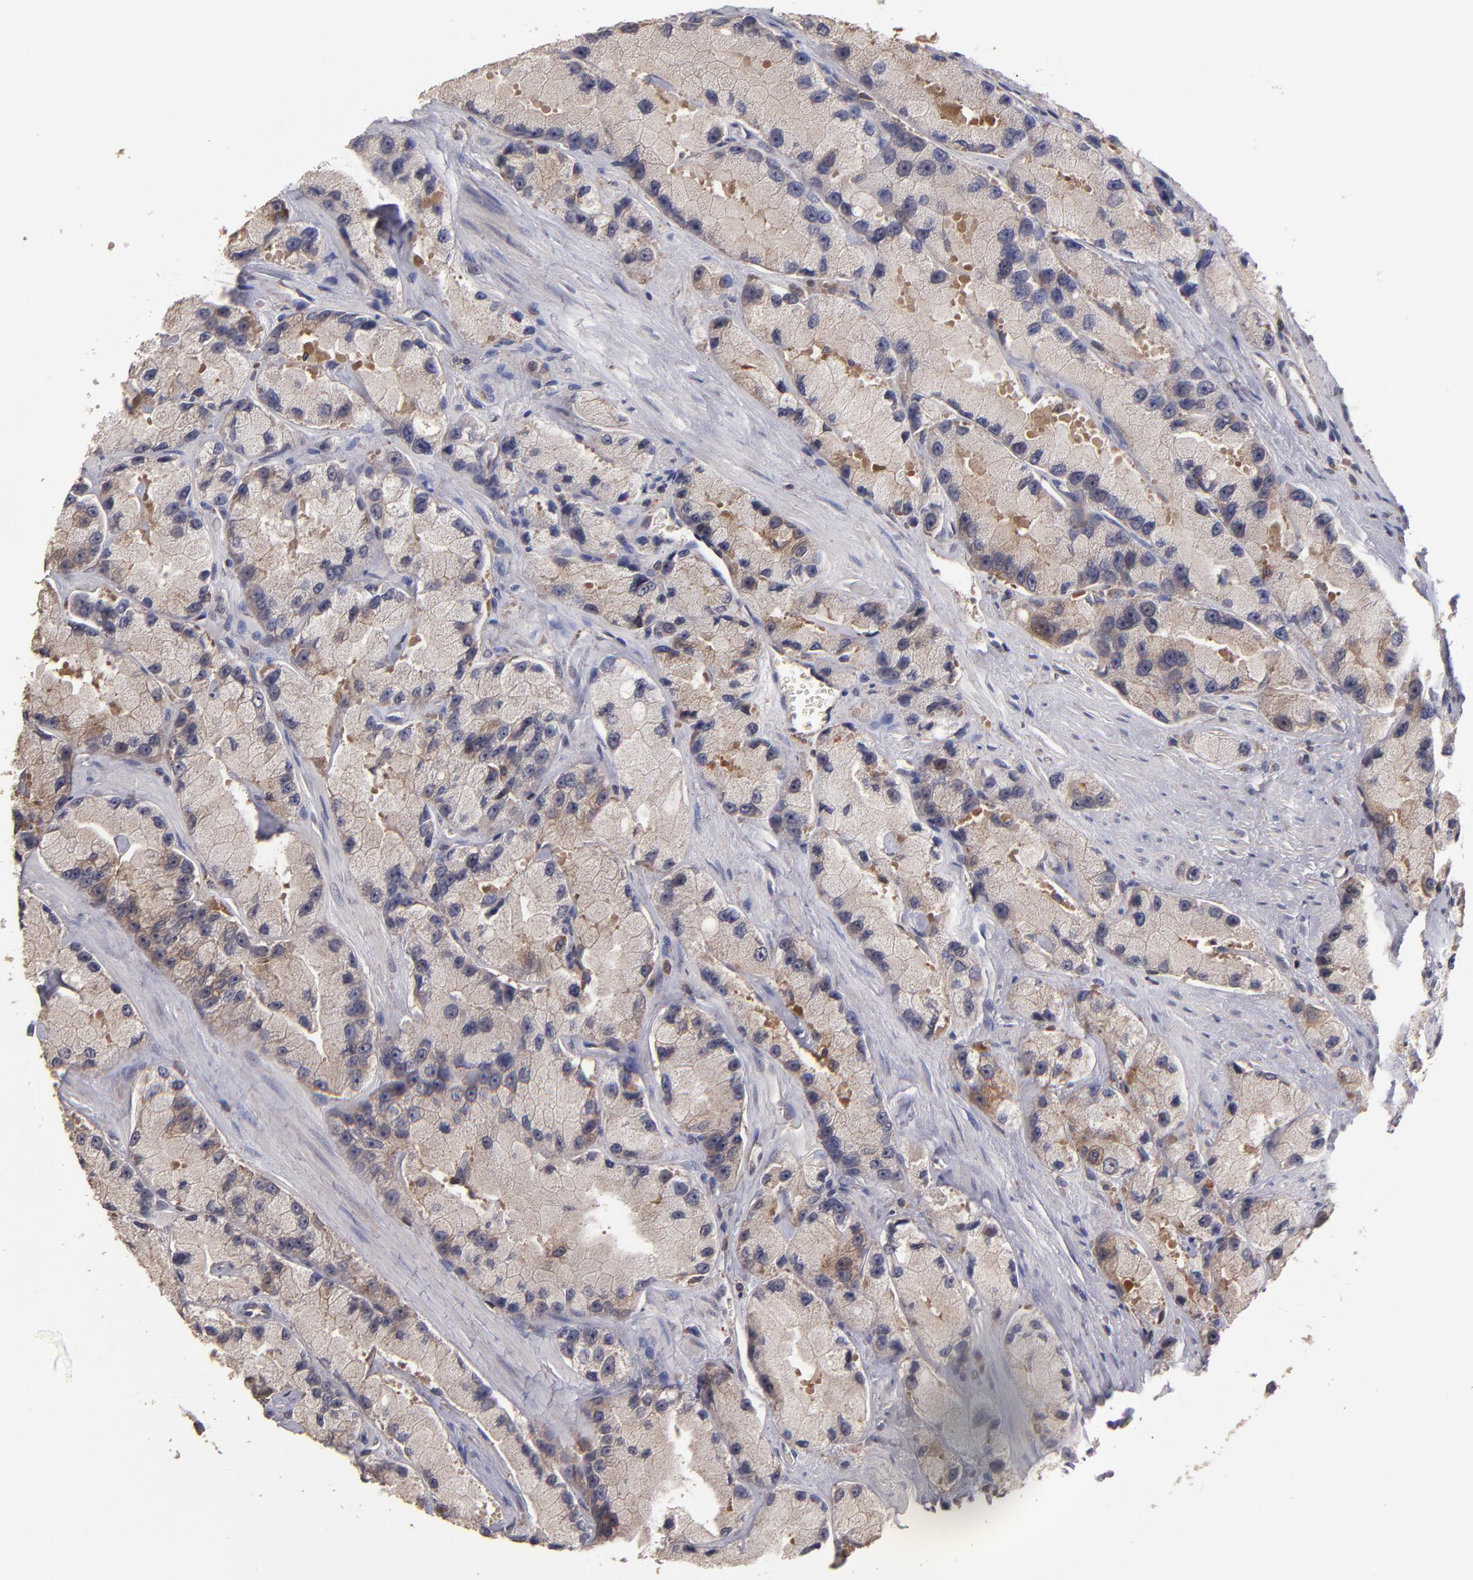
{"staining": {"intensity": "weak", "quantity": ">75%", "location": "cytoplasmic/membranous"}, "tissue": "prostate cancer", "cell_type": "Tumor cells", "image_type": "cancer", "snomed": [{"axis": "morphology", "description": "Adenocarcinoma, High grade"}, {"axis": "topography", "description": "Prostate"}], "caption": "Protein expression analysis of prostate cancer exhibits weak cytoplasmic/membranous positivity in approximately >75% of tumor cells.", "gene": "NF2", "patient": {"sex": "male", "age": 58}}